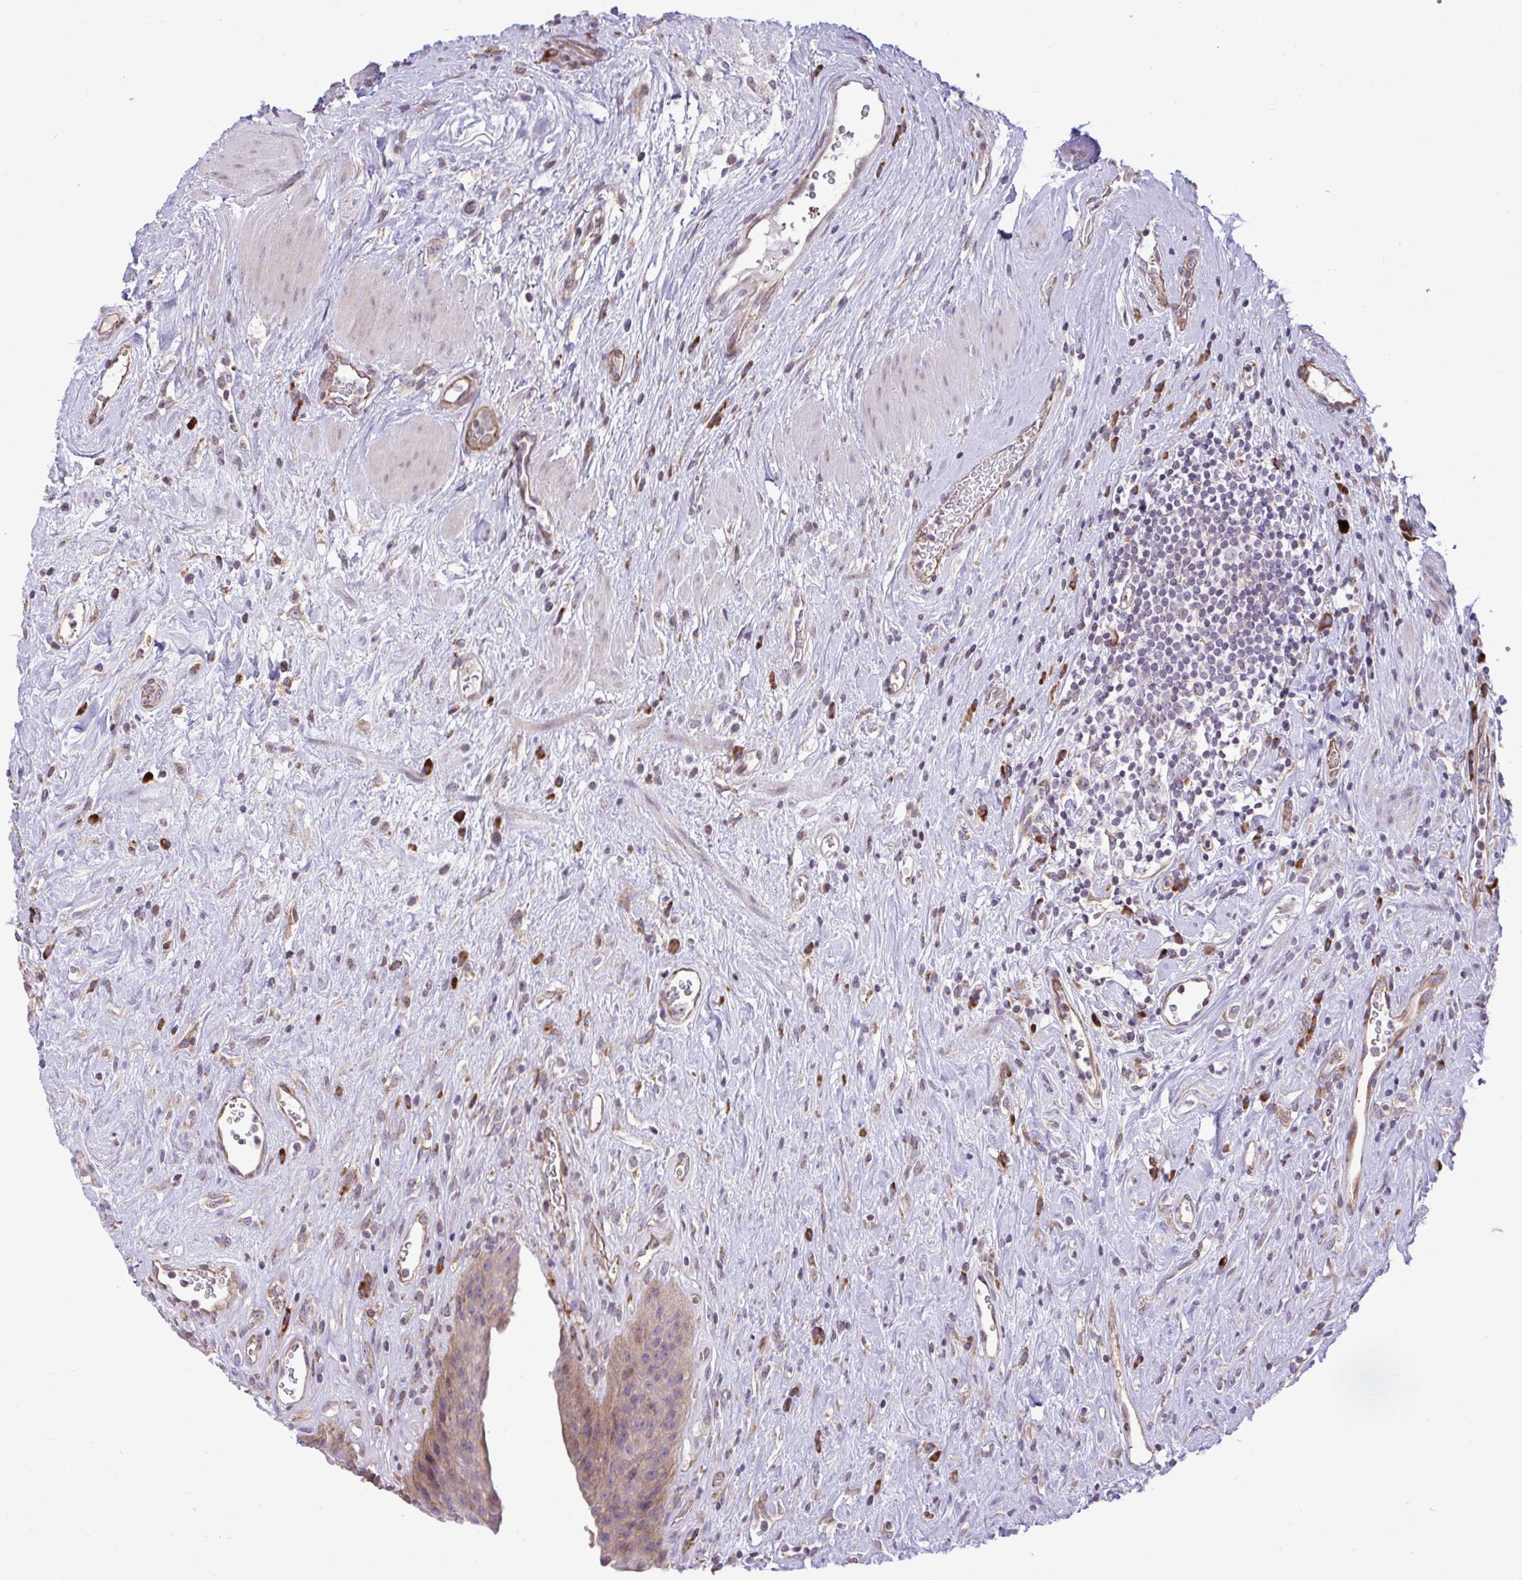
{"staining": {"intensity": "moderate", "quantity": "25%-75%", "location": "cytoplasmic/membranous,nuclear"}, "tissue": "urinary bladder", "cell_type": "Urothelial cells", "image_type": "normal", "snomed": [{"axis": "morphology", "description": "Normal tissue, NOS"}, {"axis": "topography", "description": "Urinary bladder"}], "caption": "Immunohistochemistry (IHC) photomicrograph of unremarkable urinary bladder stained for a protein (brown), which reveals medium levels of moderate cytoplasmic/membranous,nuclear staining in about 25%-75% of urothelial cells.", "gene": "METTL9", "patient": {"sex": "female", "age": 56}}